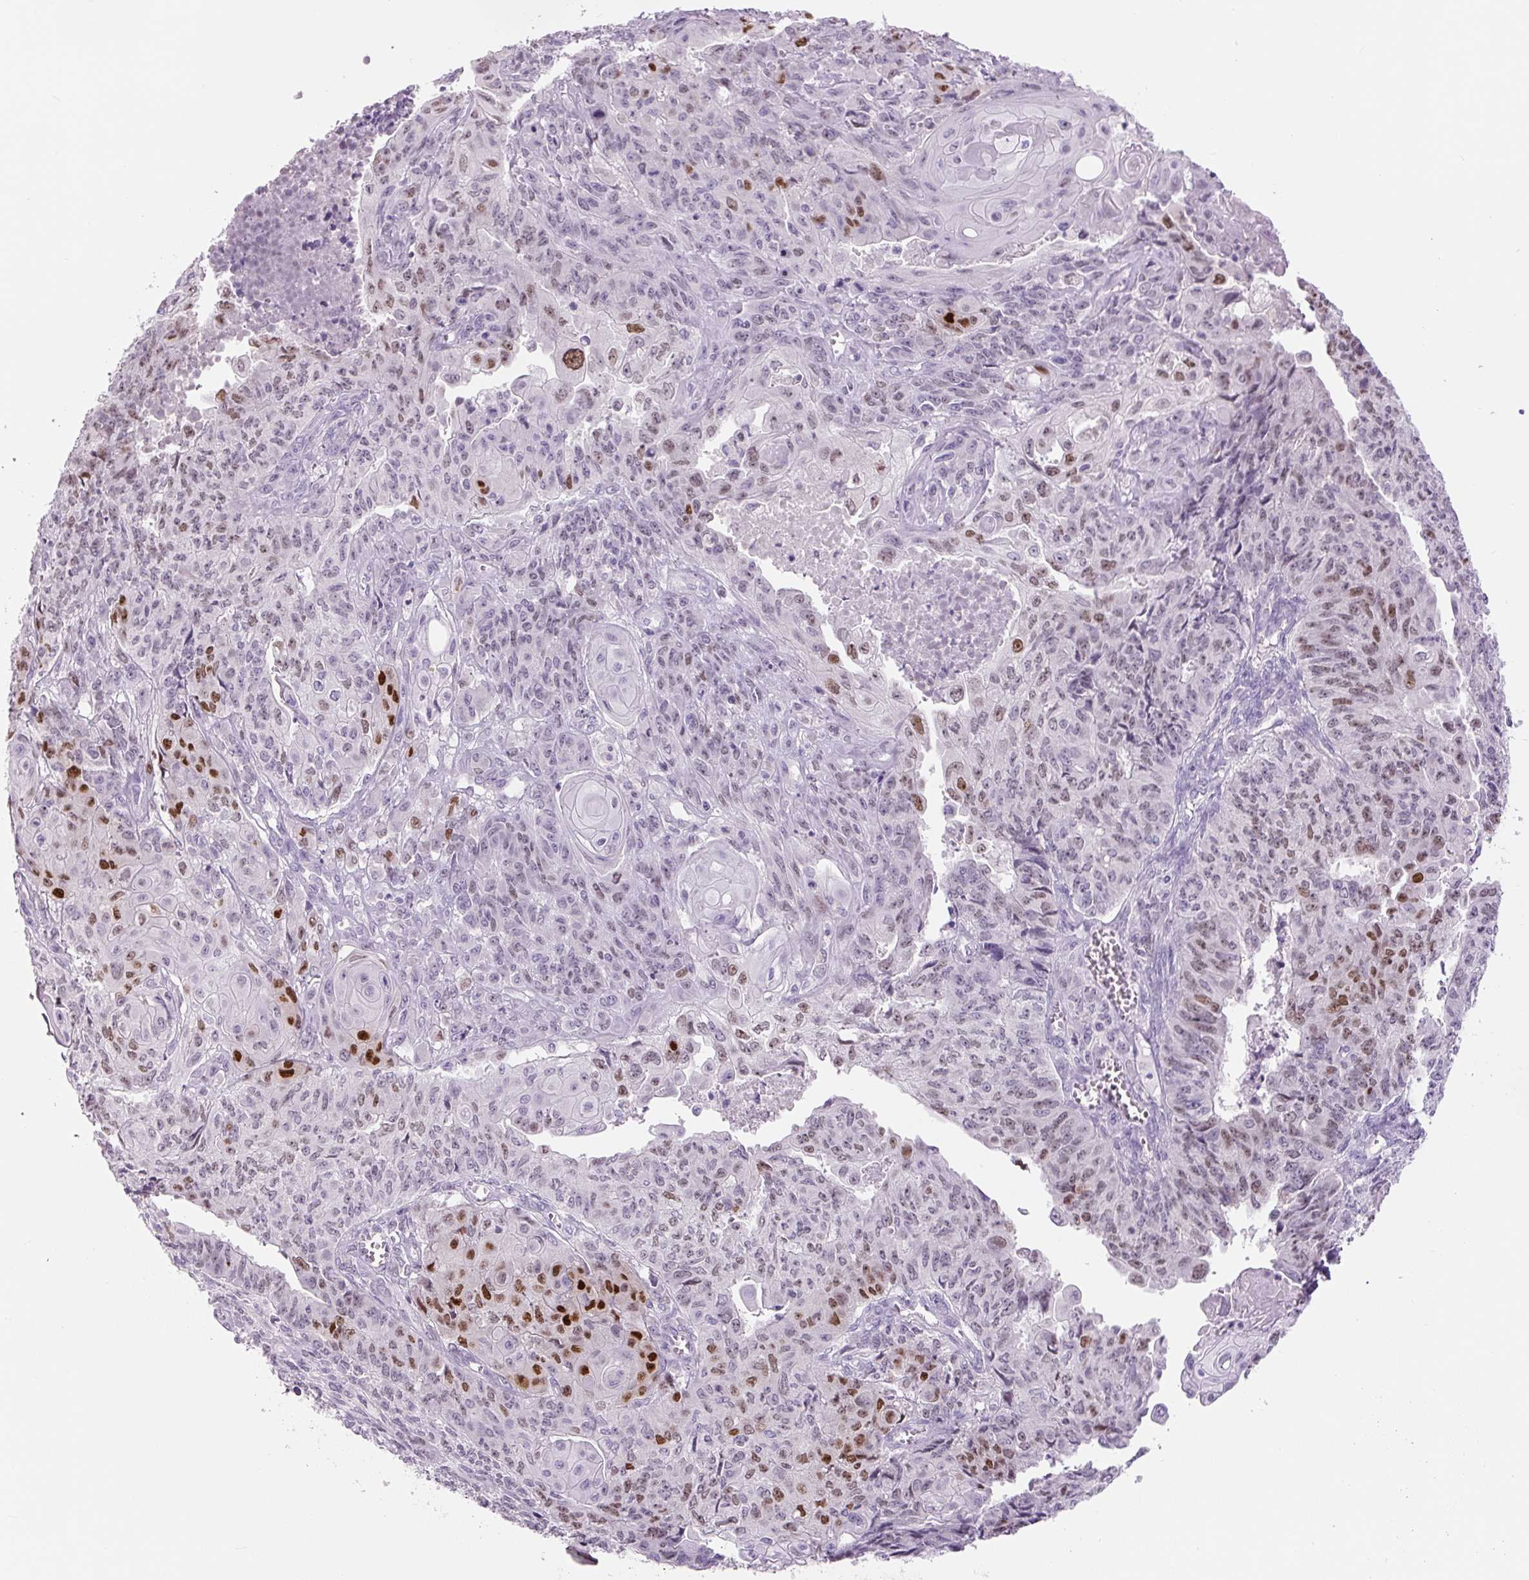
{"staining": {"intensity": "strong", "quantity": "<25%", "location": "nuclear"}, "tissue": "endometrial cancer", "cell_type": "Tumor cells", "image_type": "cancer", "snomed": [{"axis": "morphology", "description": "Adenocarcinoma, NOS"}, {"axis": "topography", "description": "Endometrium"}], "caption": "A medium amount of strong nuclear expression is present in about <25% of tumor cells in endometrial cancer (adenocarcinoma) tissue. Using DAB (3,3'-diaminobenzidine) (brown) and hematoxylin (blue) stains, captured at high magnification using brightfield microscopy.", "gene": "SIX1", "patient": {"sex": "female", "age": 32}}